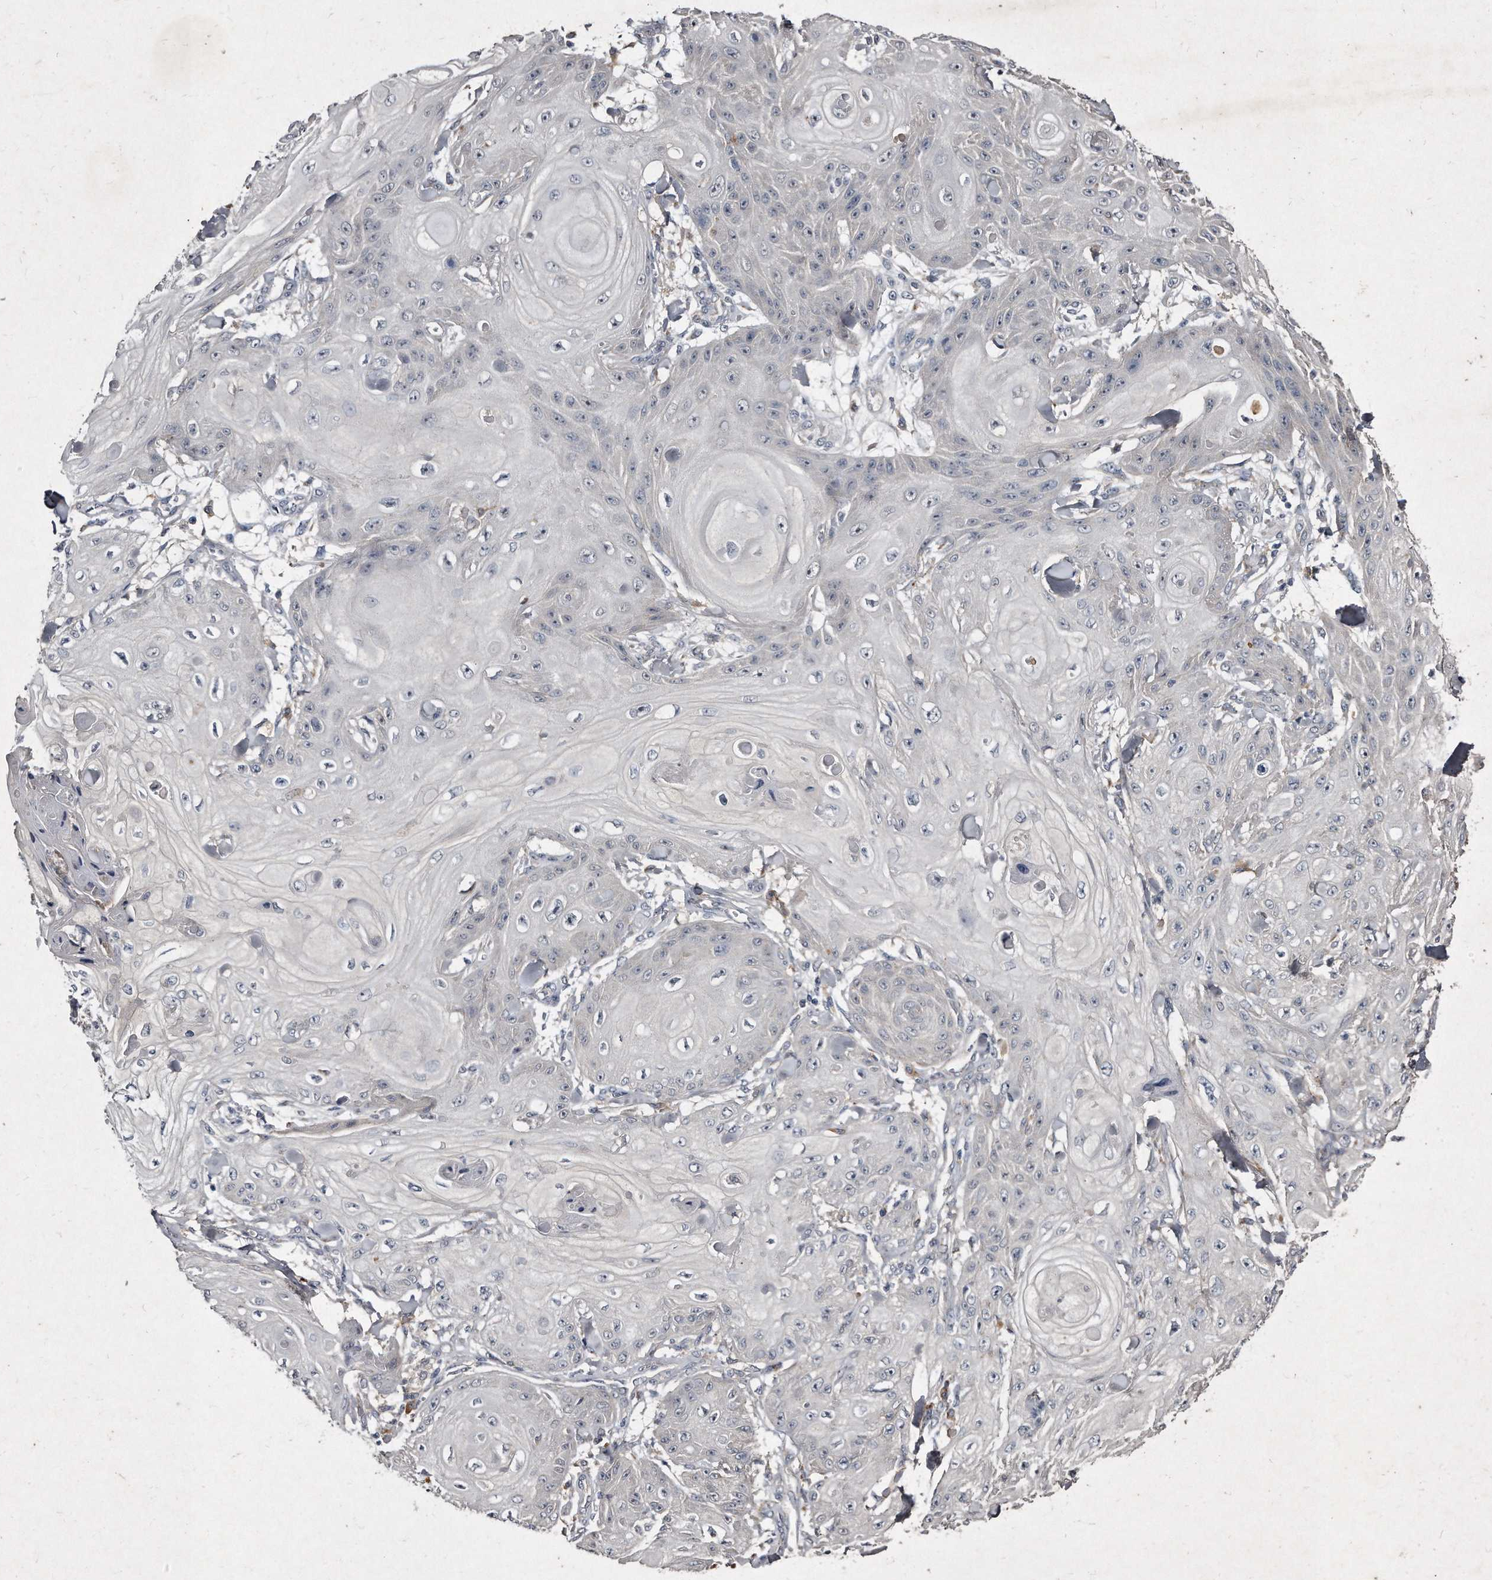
{"staining": {"intensity": "negative", "quantity": "none", "location": "none"}, "tissue": "skin cancer", "cell_type": "Tumor cells", "image_type": "cancer", "snomed": [{"axis": "morphology", "description": "Squamous cell carcinoma, NOS"}, {"axis": "topography", "description": "Skin"}], "caption": "Tumor cells are negative for brown protein staining in squamous cell carcinoma (skin).", "gene": "KLHDC3", "patient": {"sex": "male", "age": 74}}